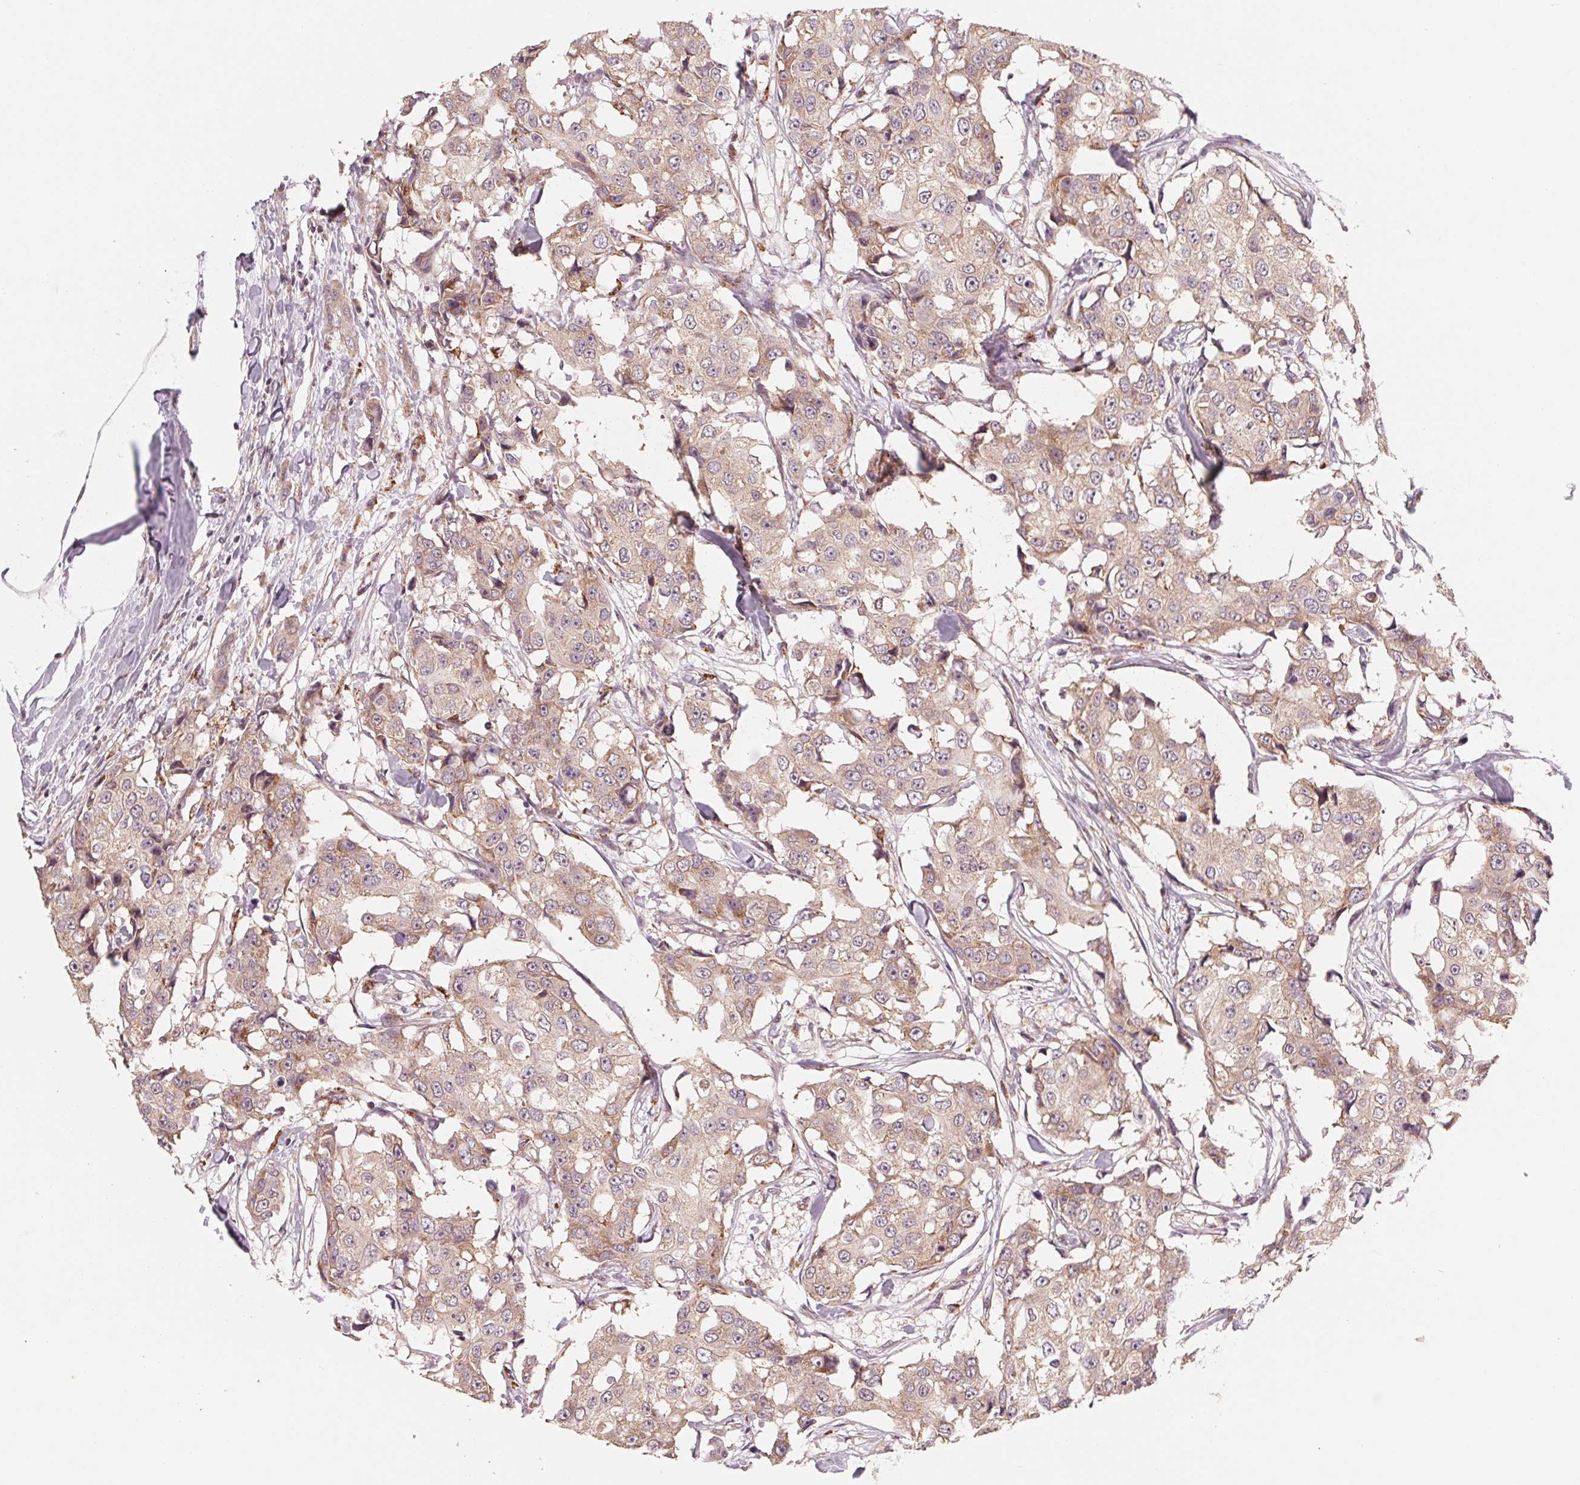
{"staining": {"intensity": "weak", "quantity": ">75%", "location": "cytoplasmic/membranous"}, "tissue": "breast cancer", "cell_type": "Tumor cells", "image_type": "cancer", "snomed": [{"axis": "morphology", "description": "Duct carcinoma"}, {"axis": "topography", "description": "Breast"}], "caption": "Breast cancer (invasive ductal carcinoma) stained with a brown dye reveals weak cytoplasmic/membranous positive expression in about >75% of tumor cells.", "gene": "GIGYF2", "patient": {"sex": "female", "age": 27}}